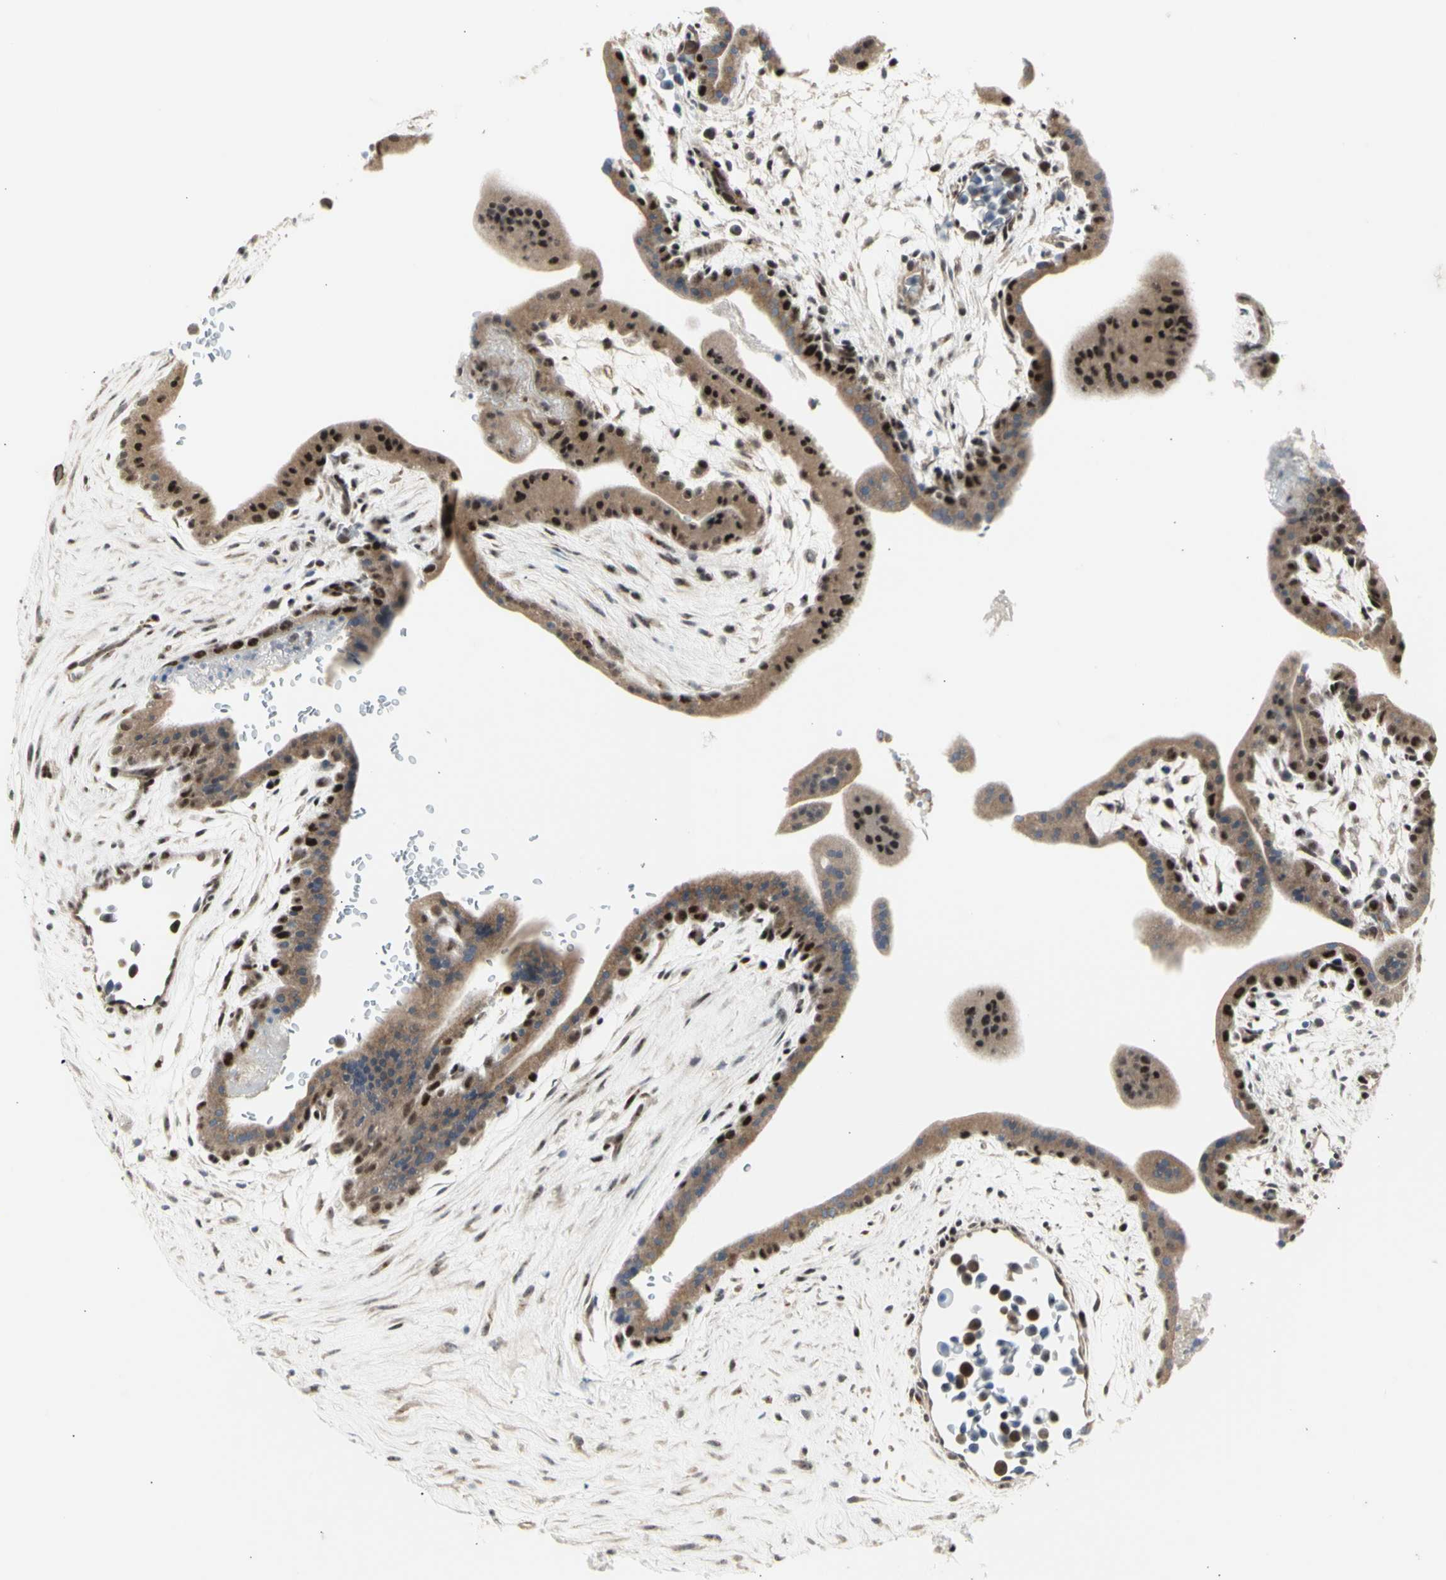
{"staining": {"intensity": "strong", "quantity": ">75%", "location": "cytoplasmic/membranous,nuclear"}, "tissue": "placenta", "cell_type": "Trophoblastic cells", "image_type": "normal", "snomed": [{"axis": "morphology", "description": "Normal tissue, NOS"}, {"axis": "topography", "description": "Placenta"}], "caption": "Immunohistochemistry (IHC) staining of unremarkable placenta, which demonstrates high levels of strong cytoplasmic/membranous,nuclear expression in approximately >75% of trophoblastic cells indicating strong cytoplasmic/membranous,nuclear protein positivity. The staining was performed using DAB (3,3'-diaminobenzidine) (brown) for protein detection and nuclei were counterstained in hematoxylin (blue).", "gene": "DHRS7B", "patient": {"sex": "female", "age": 35}}